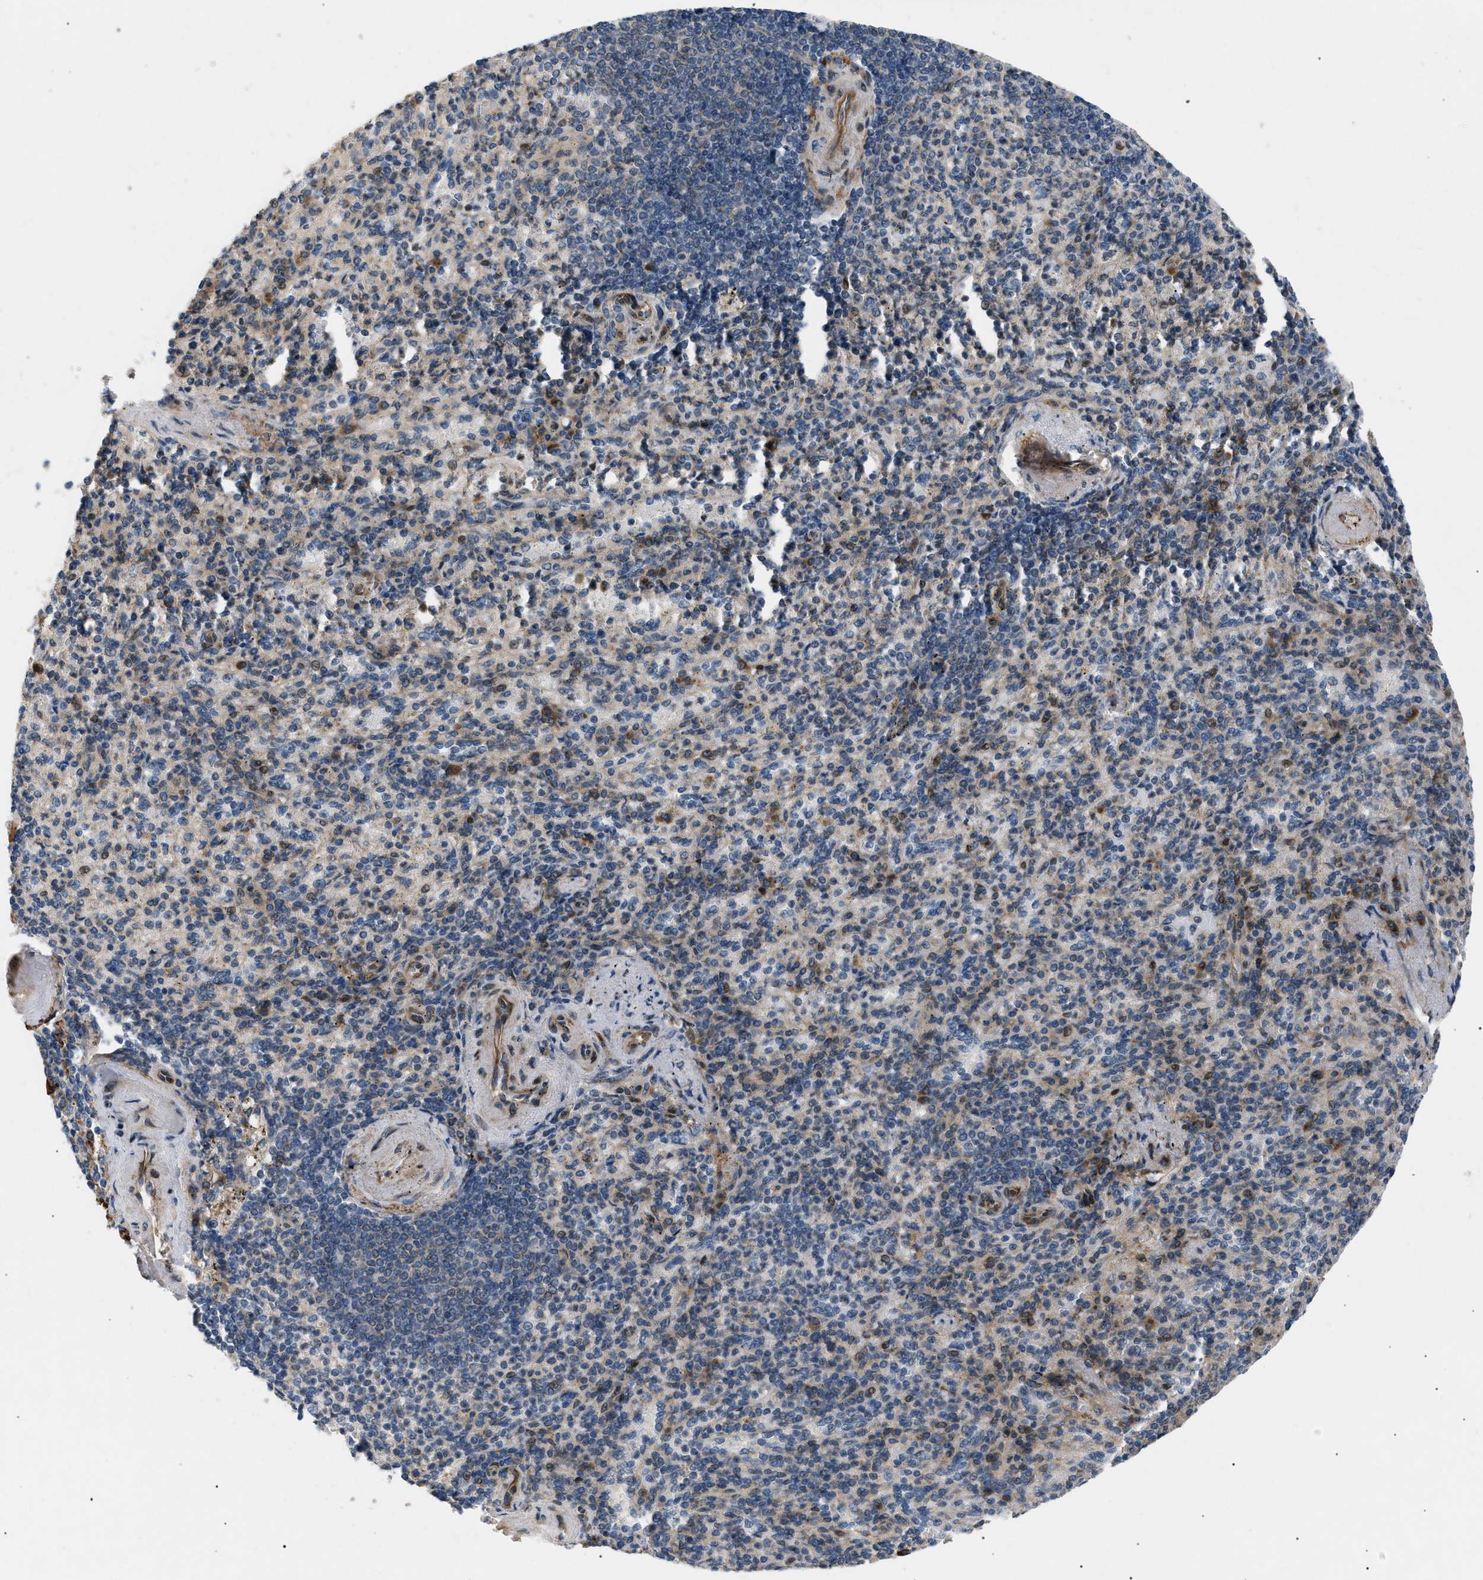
{"staining": {"intensity": "moderate", "quantity": "25%-75%", "location": "cytoplasmic/membranous"}, "tissue": "spleen", "cell_type": "Cells in red pulp", "image_type": "normal", "snomed": [{"axis": "morphology", "description": "Normal tissue, NOS"}, {"axis": "topography", "description": "Spleen"}], "caption": "Protein positivity by immunohistochemistry (IHC) demonstrates moderate cytoplasmic/membranous expression in approximately 25%-75% of cells in red pulp in normal spleen. The staining was performed using DAB, with brown indicating positive protein expression. Nuclei are stained blue with hematoxylin.", "gene": "LYSMD3", "patient": {"sex": "female", "age": 74}}